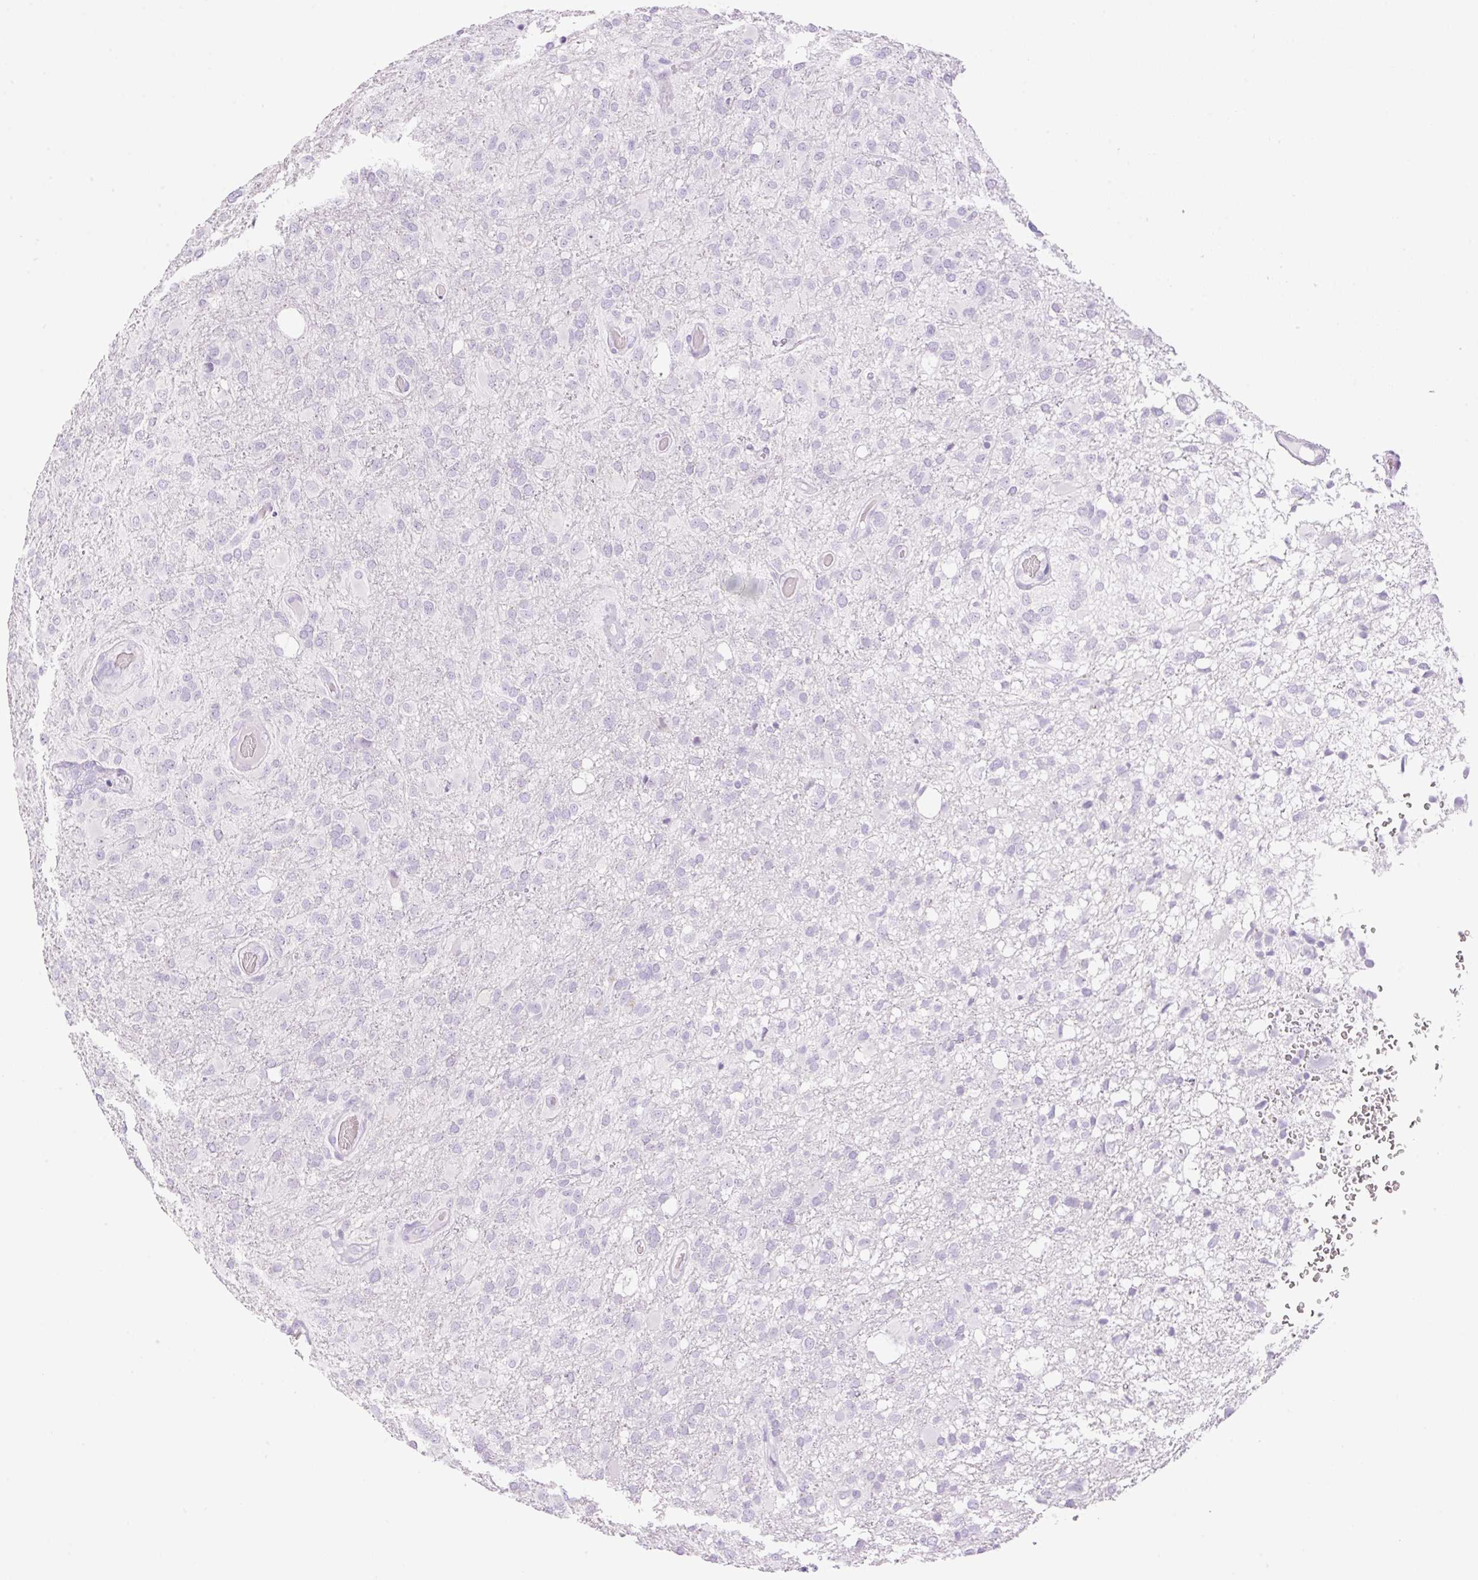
{"staining": {"intensity": "negative", "quantity": "none", "location": "none"}, "tissue": "glioma", "cell_type": "Tumor cells", "image_type": "cancer", "snomed": [{"axis": "morphology", "description": "Glioma, malignant, High grade"}, {"axis": "topography", "description": "Brain"}], "caption": "Tumor cells show no significant positivity in glioma.", "gene": "SP140L", "patient": {"sex": "female", "age": 74}}